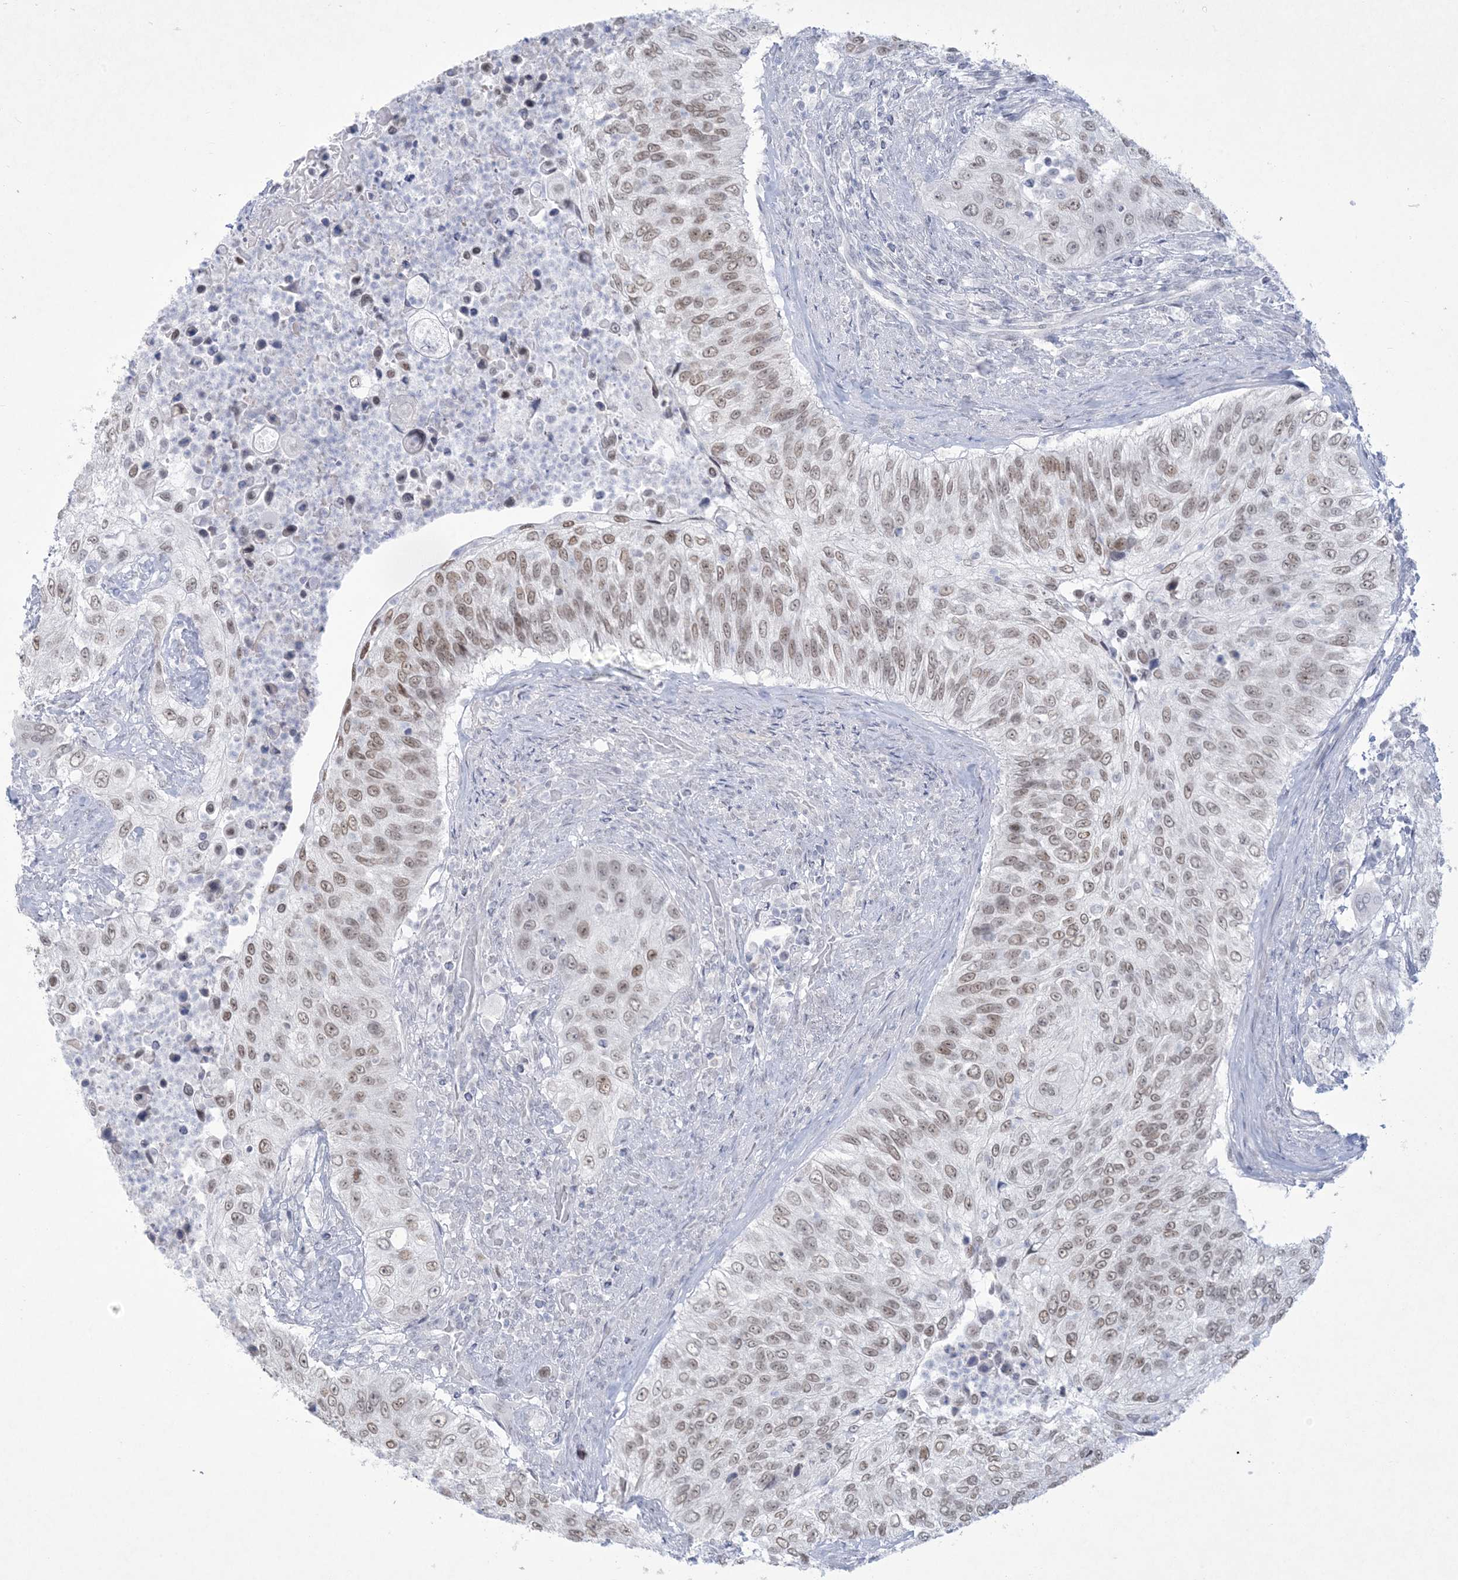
{"staining": {"intensity": "moderate", "quantity": ">75%", "location": "nuclear"}, "tissue": "urothelial cancer", "cell_type": "Tumor cells", "image_type": "cancer", "snomed": [{"axis": "morphology", "description": "Urothelial carcinoma, High grade"}, {"axis": "topography", "description": "Urinary bladder"}], "caption": "Immunohistochemical staining of urothelial cancer shows medium levels of moderate nuclear protein positivity in approximately >75% of tumor cells.", "gene": "HOMEZ", "patient": {"sex": "female", "age": 60}}